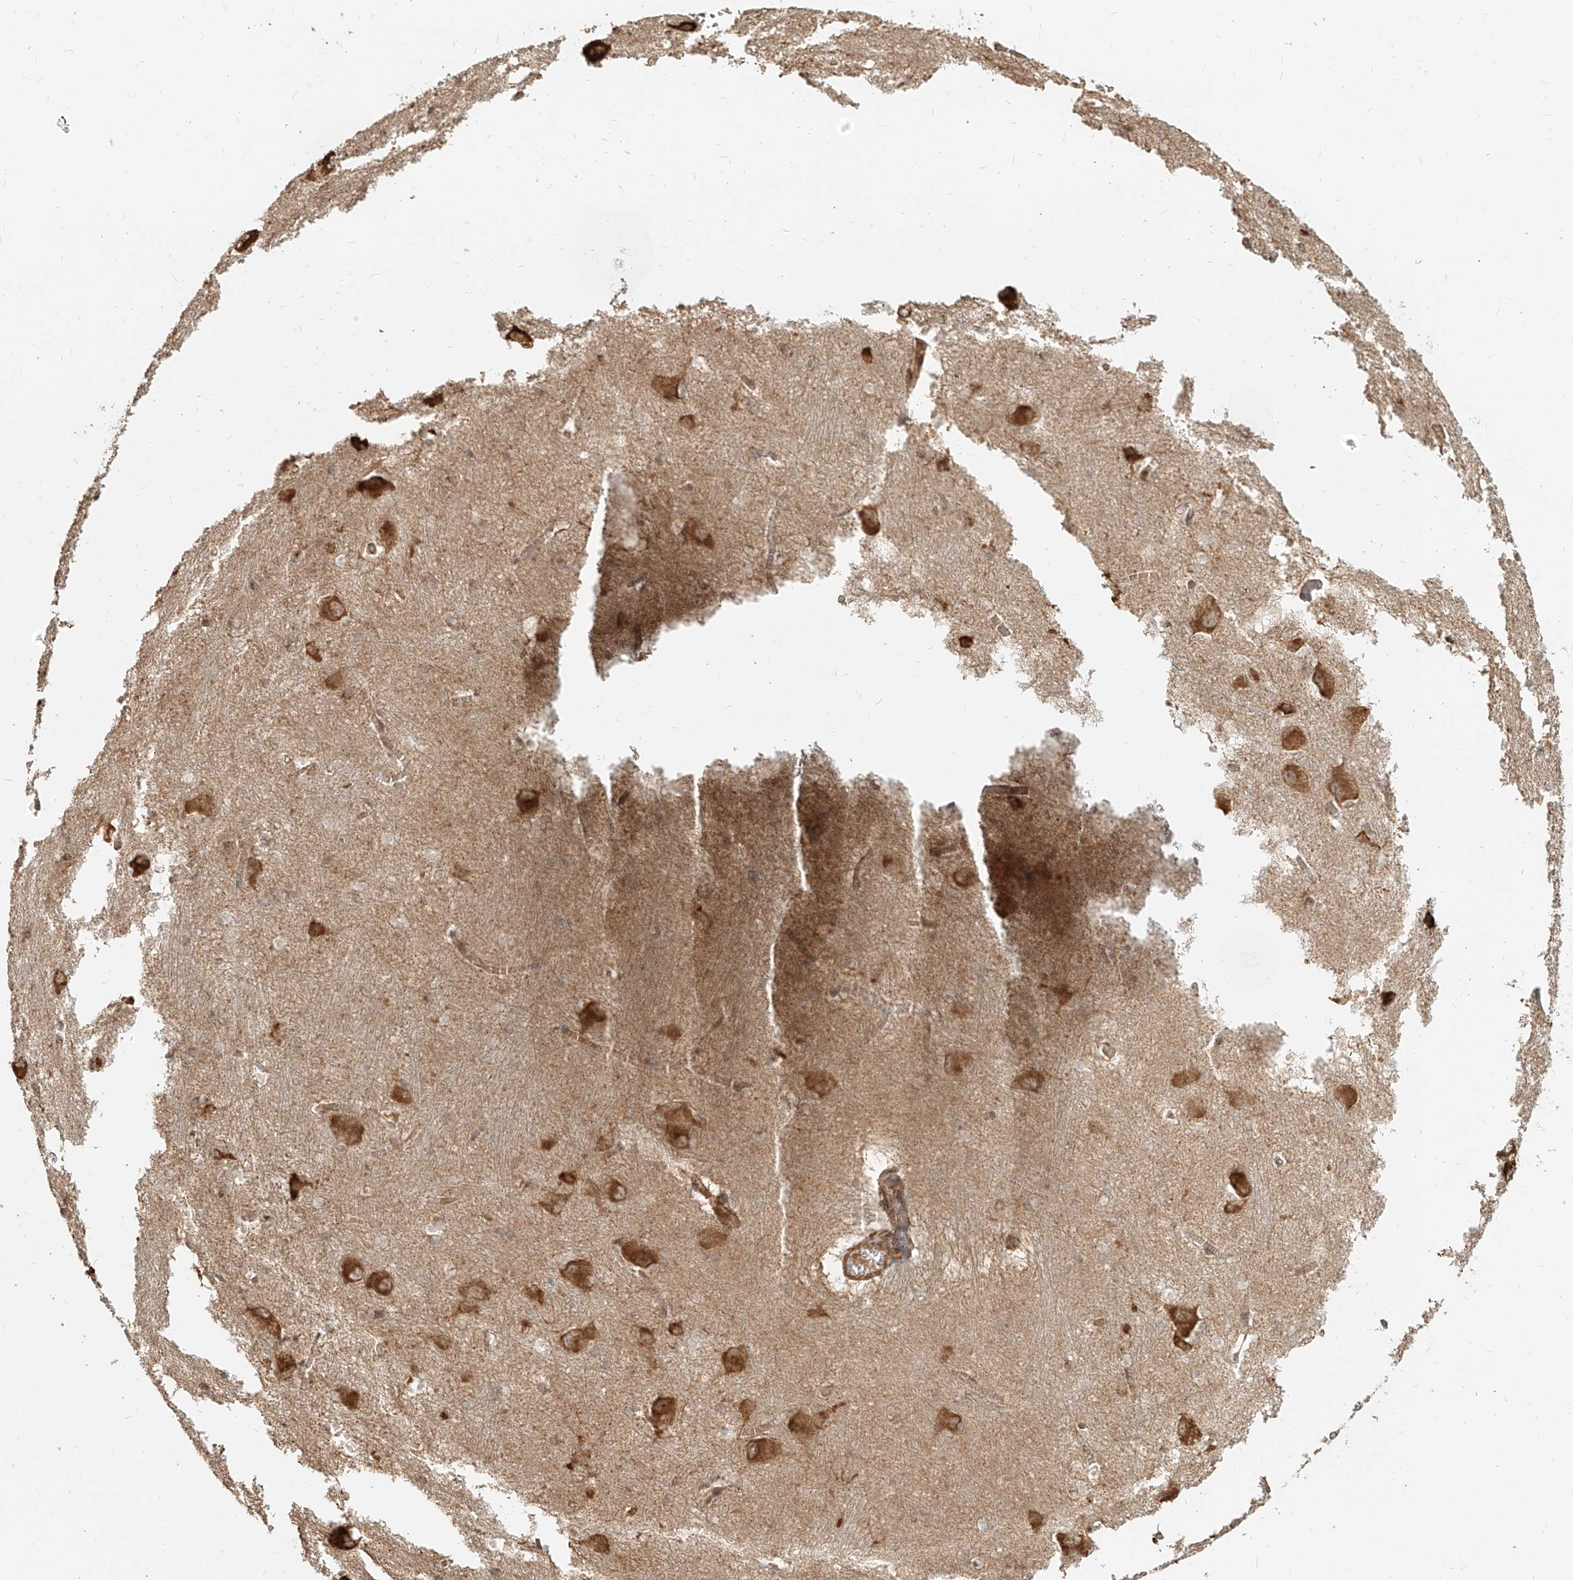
{"staining": {"intensity": "moderate", "quantity": "<25%", "location": "cytoplasmic/membranous"}, "tissue": "caudate", "cell_type": "Glial cells", "image_type": "normal", "snomed": [{"axis": "morphology", "description": "Normal tissue, NOS"}, {"axis": "topography", "description": "Lateral ventricle wall"}], "caption": "A brown stain shows moderate cytoplasmic/membranous staining of a protein in glial cells of normal human caudate. (Stains: DAB (3,3'-diaminobenzidine) in brown, nuclei in blue, Microscopy: brightfield microscopy at high magnification).", "gene": "UBE2K", "patient": {"sex": "male", "age": 37}}